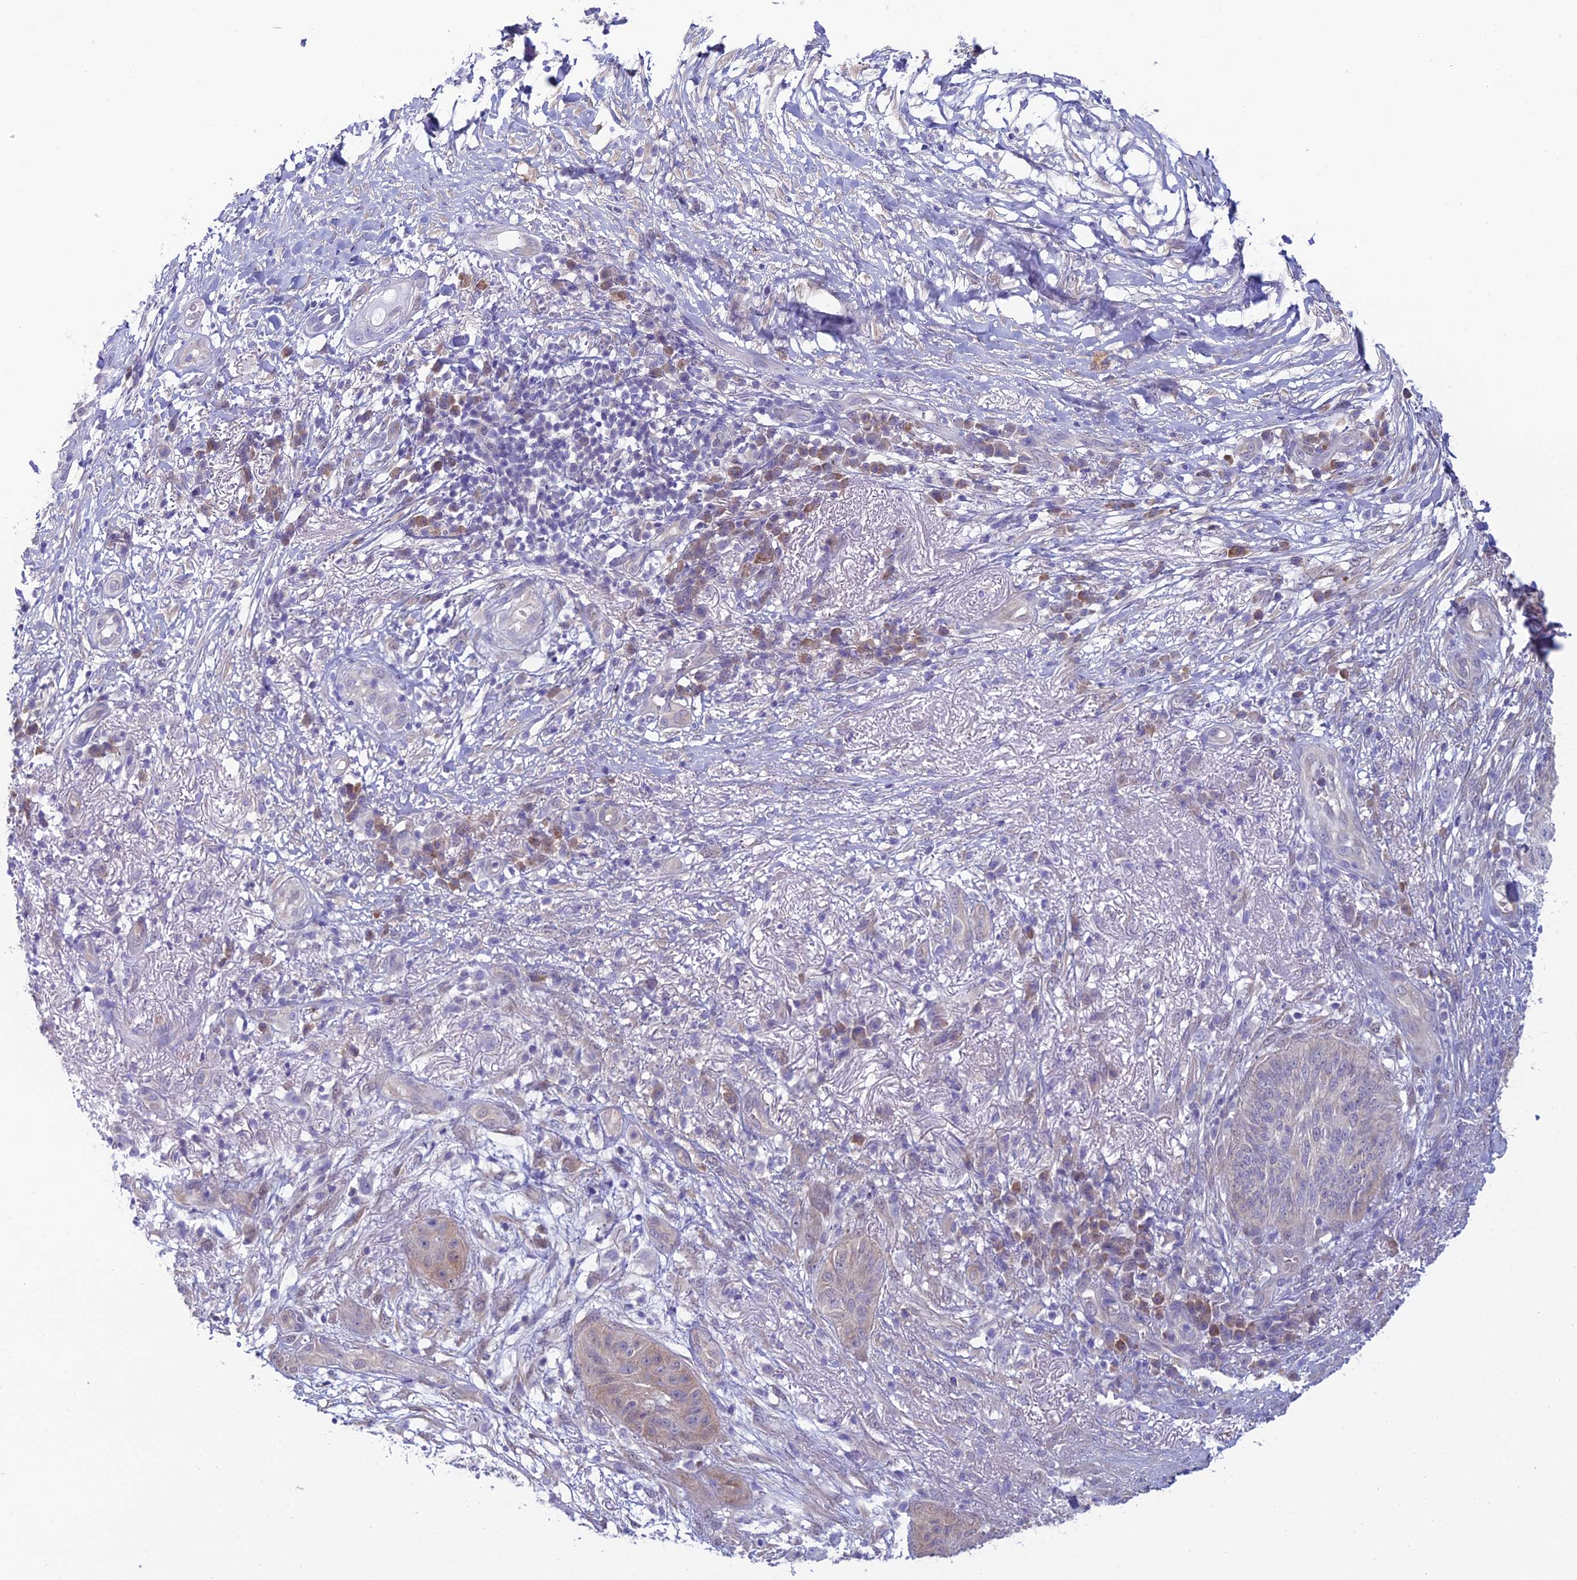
{"staining": {"intensity": "weak", "quantity": "<25%", "location": "cytoplasmic/membranous"}, "tissue": "skin cancer", "cell_type": "Tumor cells", "image_type": "cancer", "snomed": [{"axis": "morphology", "description": "Squamous cell carcinoma, NOS"}, {"axis": "topography", "description": "Skin"}], "caption": "A high-resolution histopathology image shows immunohistochemistry staining of skin squamous cell carcinoma, which shows no significant expression in tumor cells. The staining is performed using DAB brown chromogen with nuclei counter-stained in using hematoxylin.", "gene": "GNPNAT1", "patient": {"sex": "male", "age": 70}}